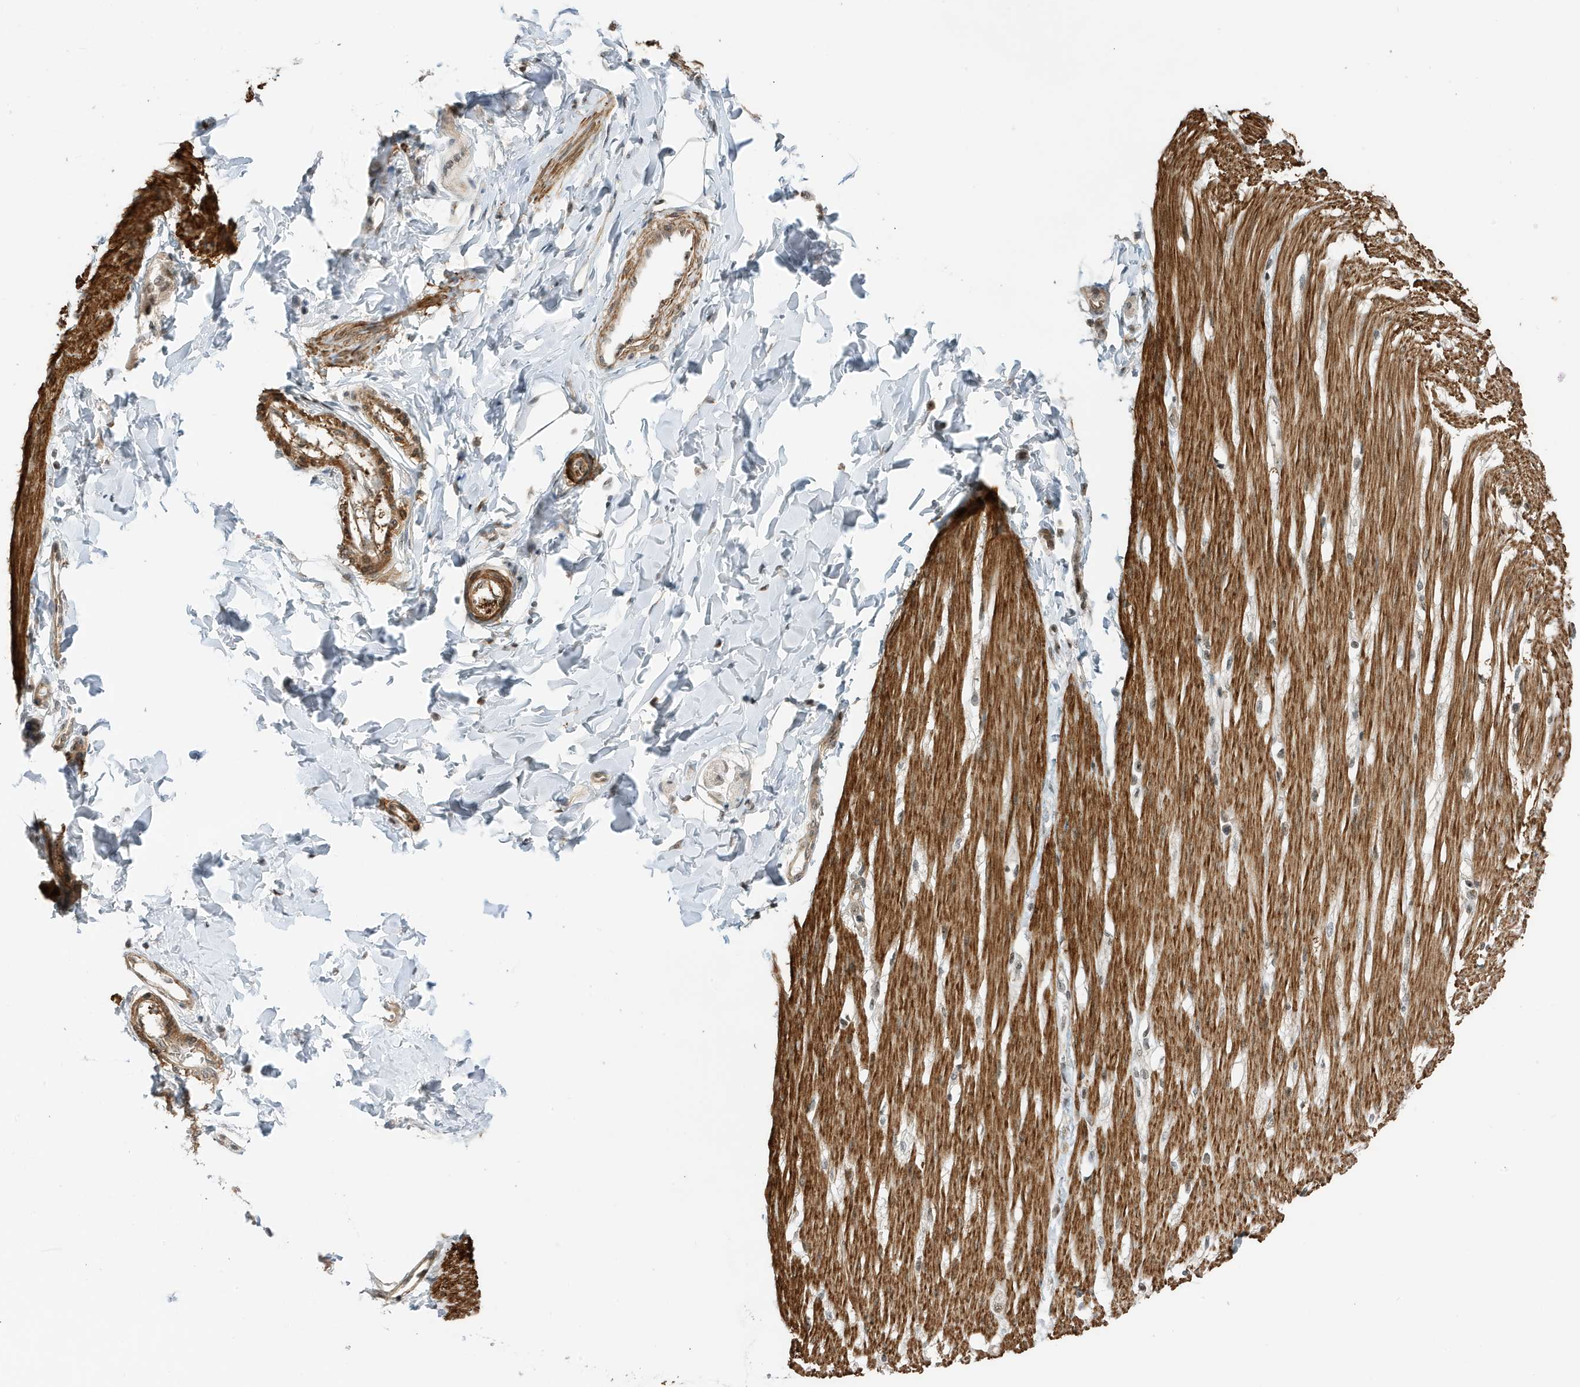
{"staining": {"intensity": "strong", "quantity": ">75%", "location": "cytoplasmic/membranous"}, "tissue": "smooth muscle", "cell_type": "Smooth muscle cells", "image_type": "normal", "snomed": [{"axis": "morphology", "description": "Normal tissue, NOS"}, {"axis": "morphology", "description": "Adenocarcinoma, NOS"}, {"axis": "topography", "description": "Colon"}, {"axis": "topography", "description": "Peripheral nerve tissue"}], "caption": "This micrograph shows unremarkable smooth muscle stained with immunohistochemistry (IHC) to label a protein in brown. The cytoplasmic/membranous of smooth muscle cells show strong positivity for the protein. Nuclei are counter-stained blue.", "gene": "MAST3", "patient": {"sex": "male", "age": 14}}